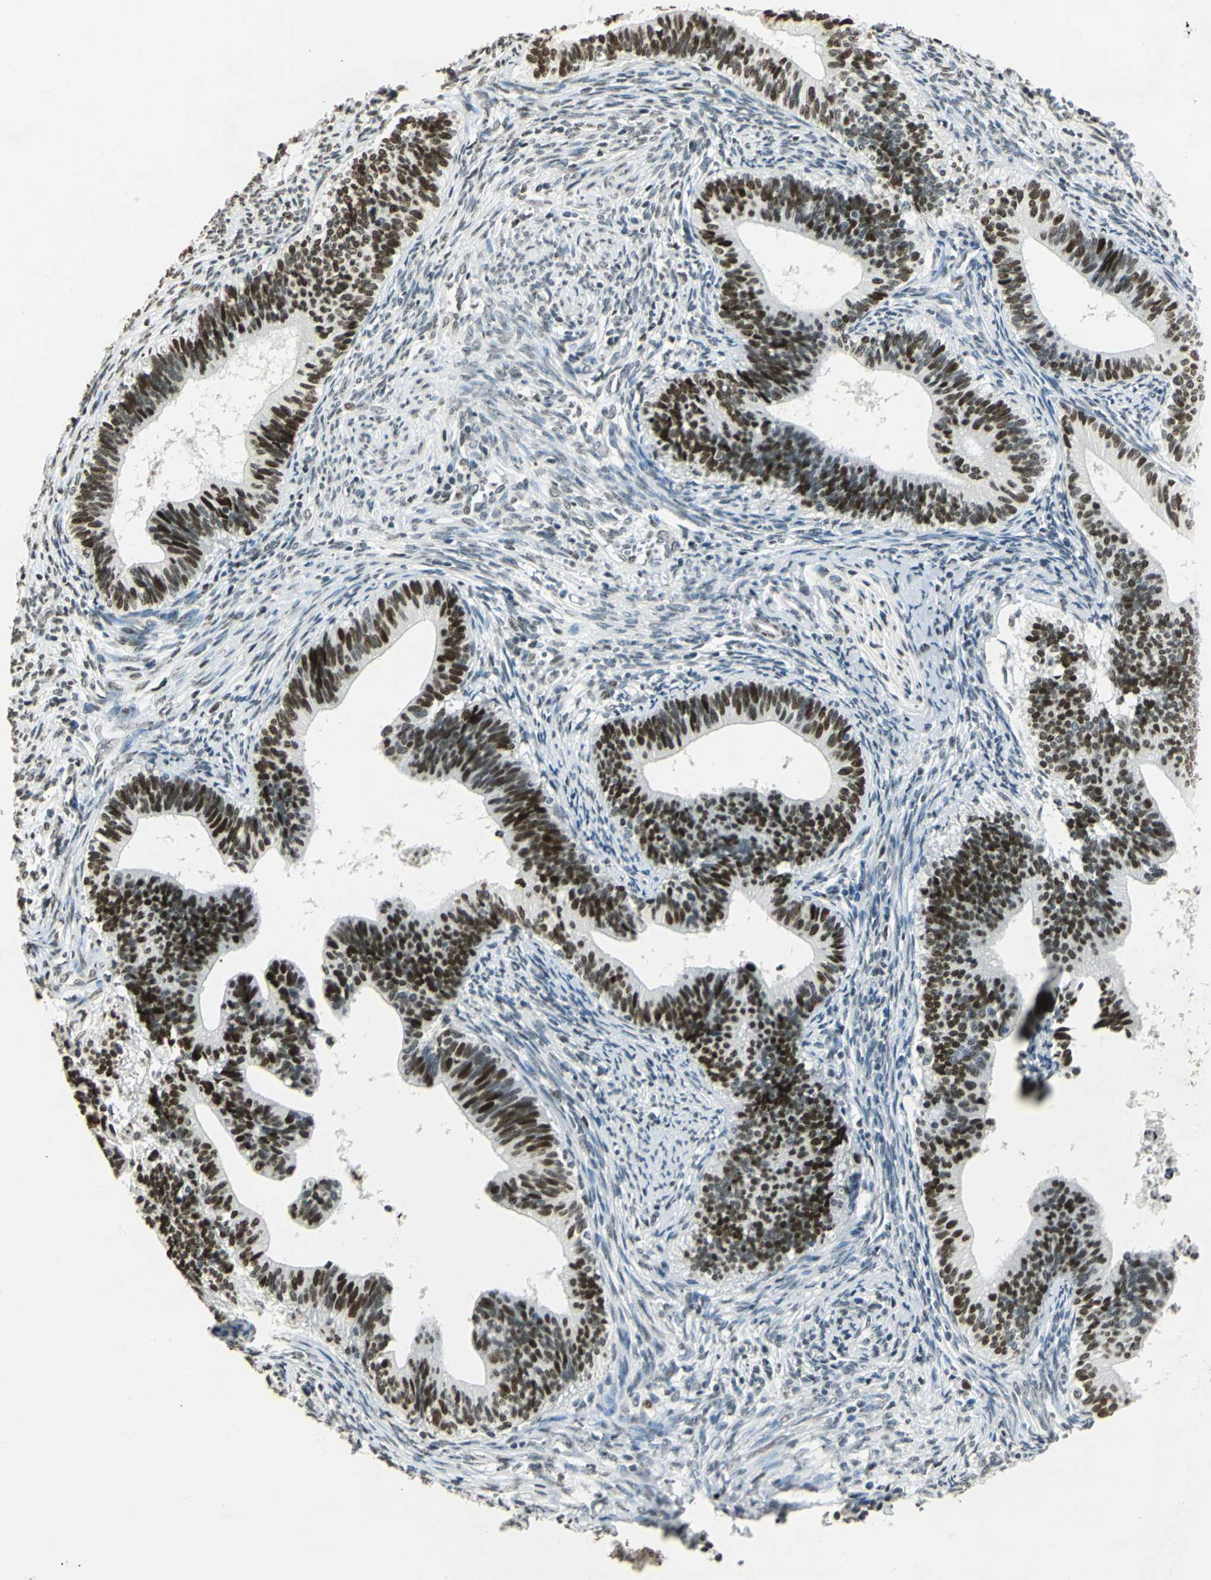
{"staining": {"intensity": "strong", "quantity": ">75%", "location": "nuclear"}, "tissue": "cervical cancer", "cell_type": "Tumor cells", "image_type": "cancer", "snomed": [{"axis": "morphology", "description": "Adenocarcinoma, NOS"}, {"axis": "topography", "description": "Cervix"}], "caption": "Immunohistochemistry histopathology image of human cervical cancer (adenocarcinoma) stained for a protein (brown), which demonstrates high levels of strong nuclear expression in approximately >75% of tumor cells.", "gene": "MCM4", "patient": {"sex": "female", "age": 44}}